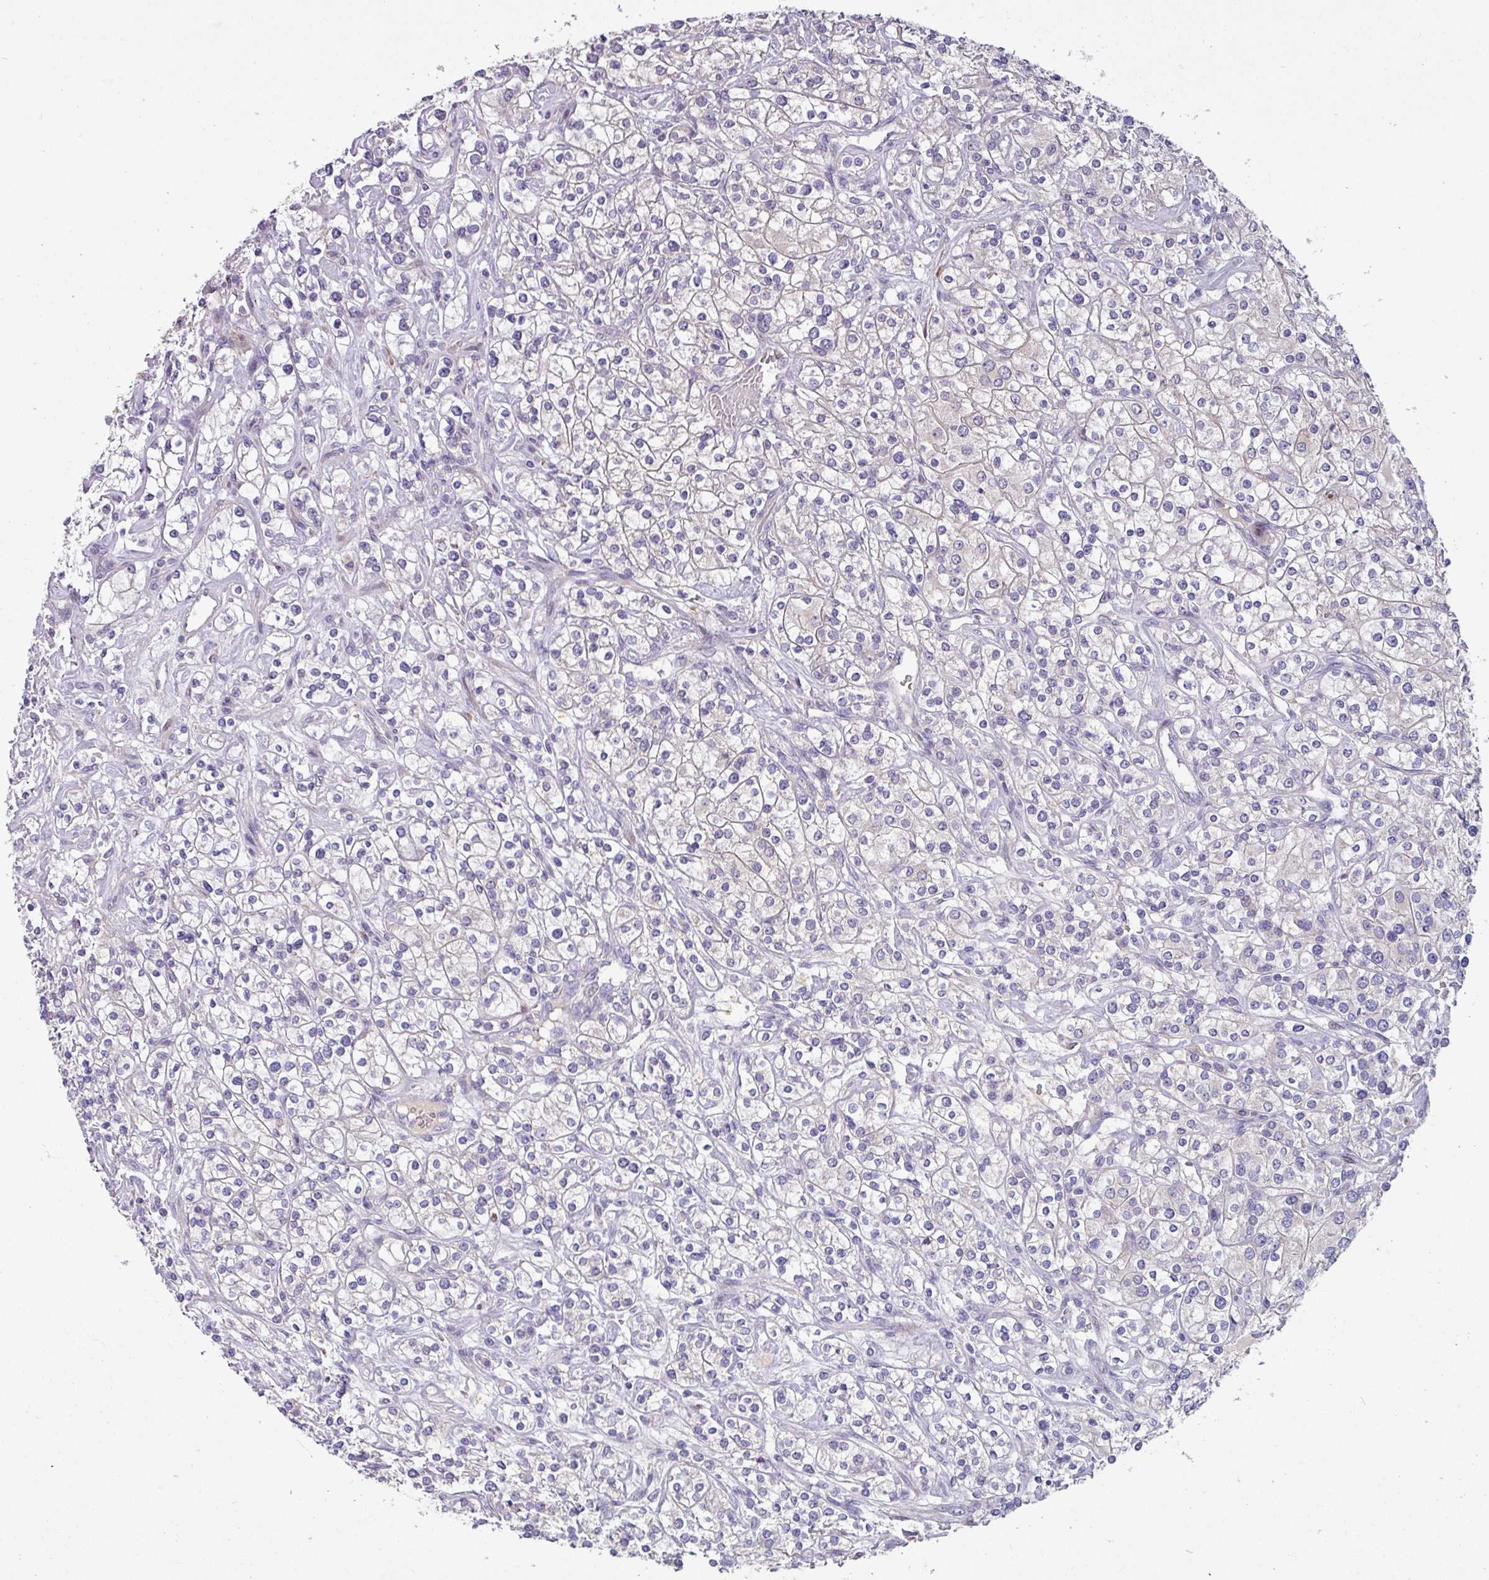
{"staining": {"intensity": "negative", "quantity": "none", "location": "none"}, "tissue": "renal cancer", "cell_type": "Tumor cells", "image_type": "cancer", "snomed": [{"axis": "morphology", "description": "Adenocarcinoma, NOS"}, {"axis": "topography", "description": "Kidney"}], "caption": "A histopathology image of renal cancer (adenocarcinoma) stained for a protein reveals no brown staining in tumor cells. (Stains: DAB immunohistochemistry with hematoxylin counter stain, Microscopy: brightfield microscopy at high magnification).", "gene": "KLHL3", "patient": {"sex": "male", "age": 77}}